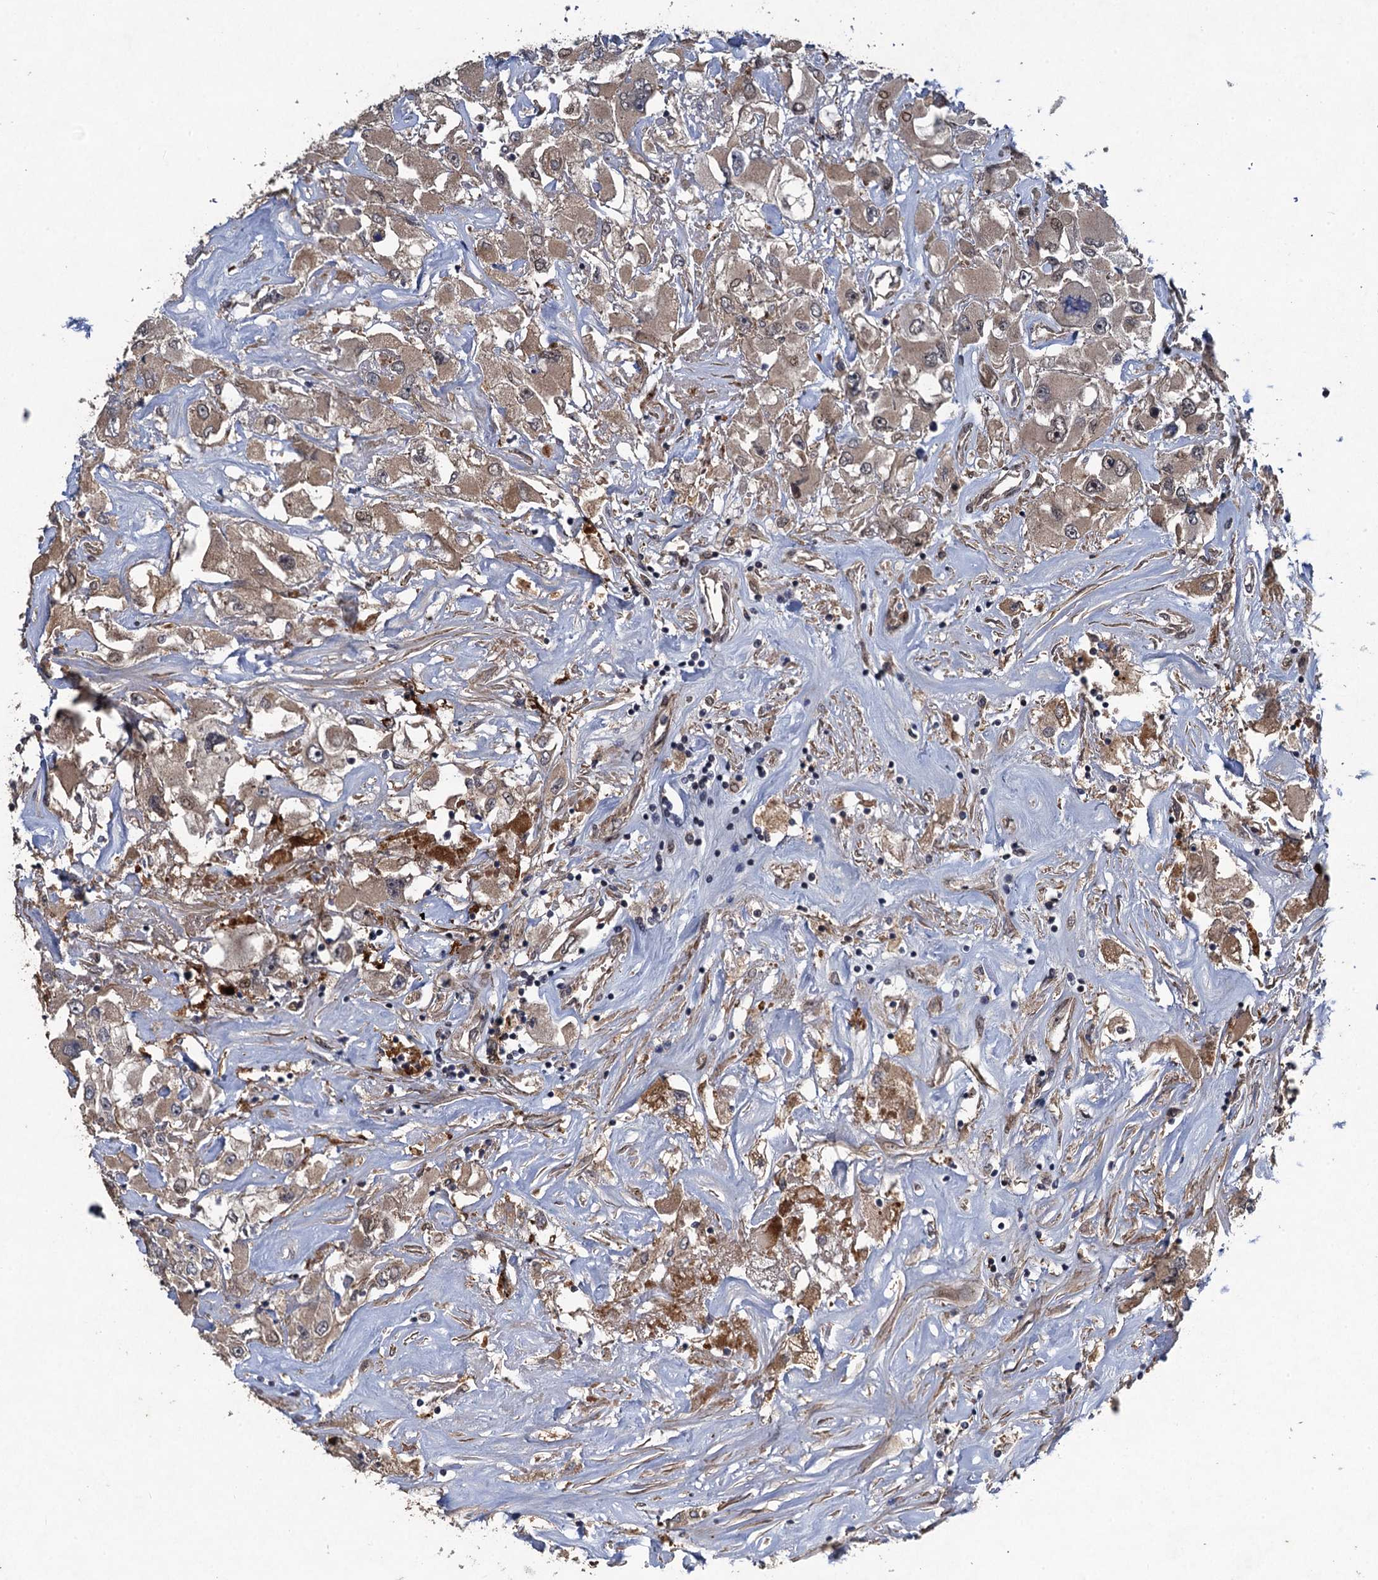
{"staining": {"intensity": "weak", "quantity": ">75%", "location": "cytoplasmic/membranous"}, "tissue": "renal cancer", "cell_type": "Tumor cells", "image_type": "cancer", "snomed": [{"axis": "morphology", "description": "Adenocarcinoma, NOS"}, {"axis": "topography", "description": "Kidney"}], "caption": "Renal cancer was stained to show a protein in brown. There is low levels of weak cytoplasmic/membranous staining in approximately >75% of tumor cells.", "gene": "NUDT22", "patient": {"sex": "female", "age": 52}}